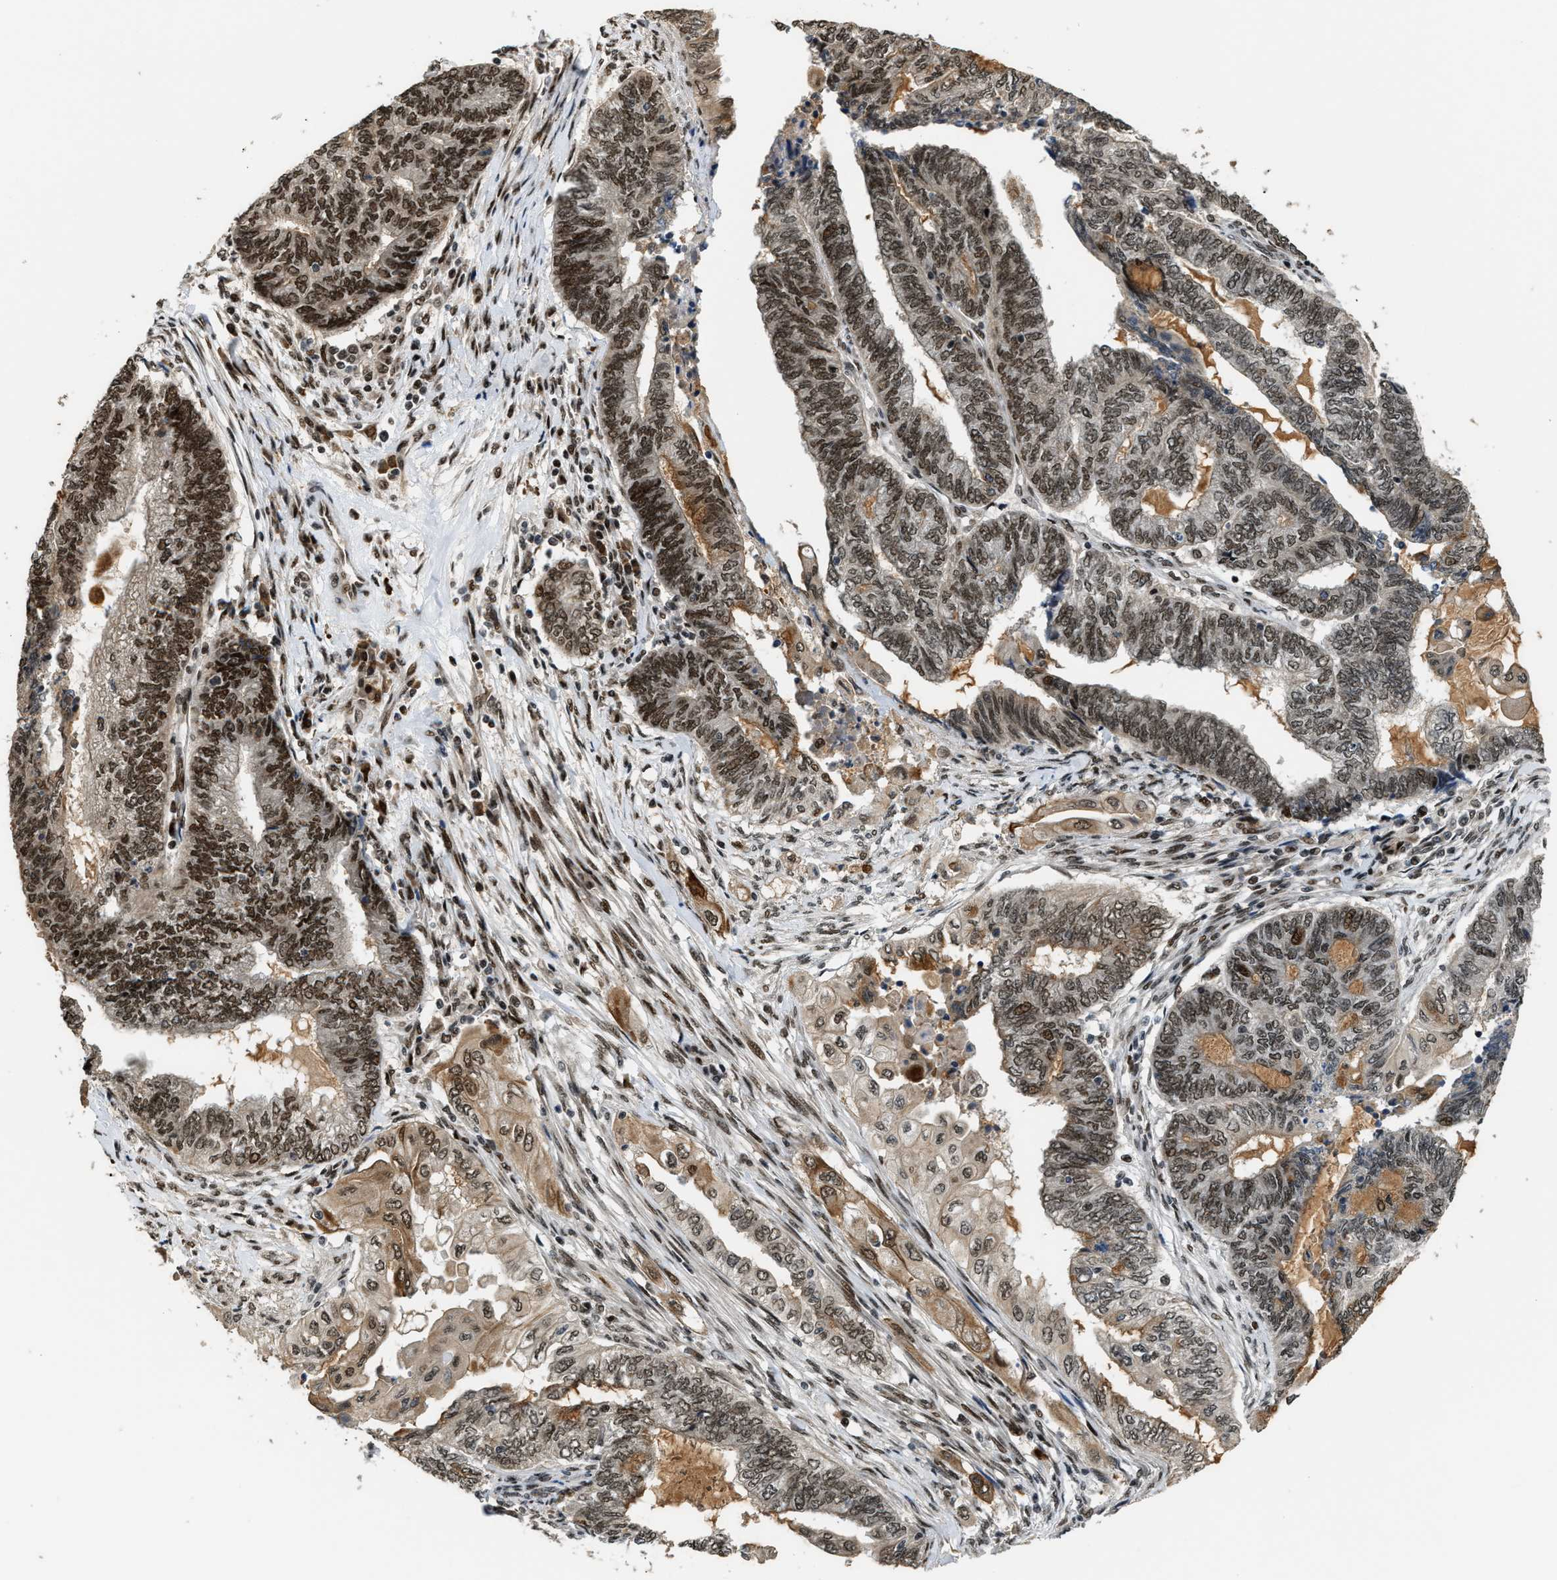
{"staining": {"intensity": "moderate", "quantity": ">75%", "location": "nuclear"}, "tissue": "endometrial cancer", "cell_type": "Tumor cells", "image_type": "cancer", "snomed": [{"axis": "morphology", "description": "Adenocarcinoma, NOS"}, {"axis": "topography", "description": "Uterus"}, {"axis": "topography", "description": "Endometrium"}], "caption": "There is medium levels of moderate nuclear staining in tumor cells of endometrial cancer (adenocarcinoma), as demonstrated by immunohistochemical staining (brown color).", "gene": "SERTAD2", "patient": {"sex": "female", "age": 70}}